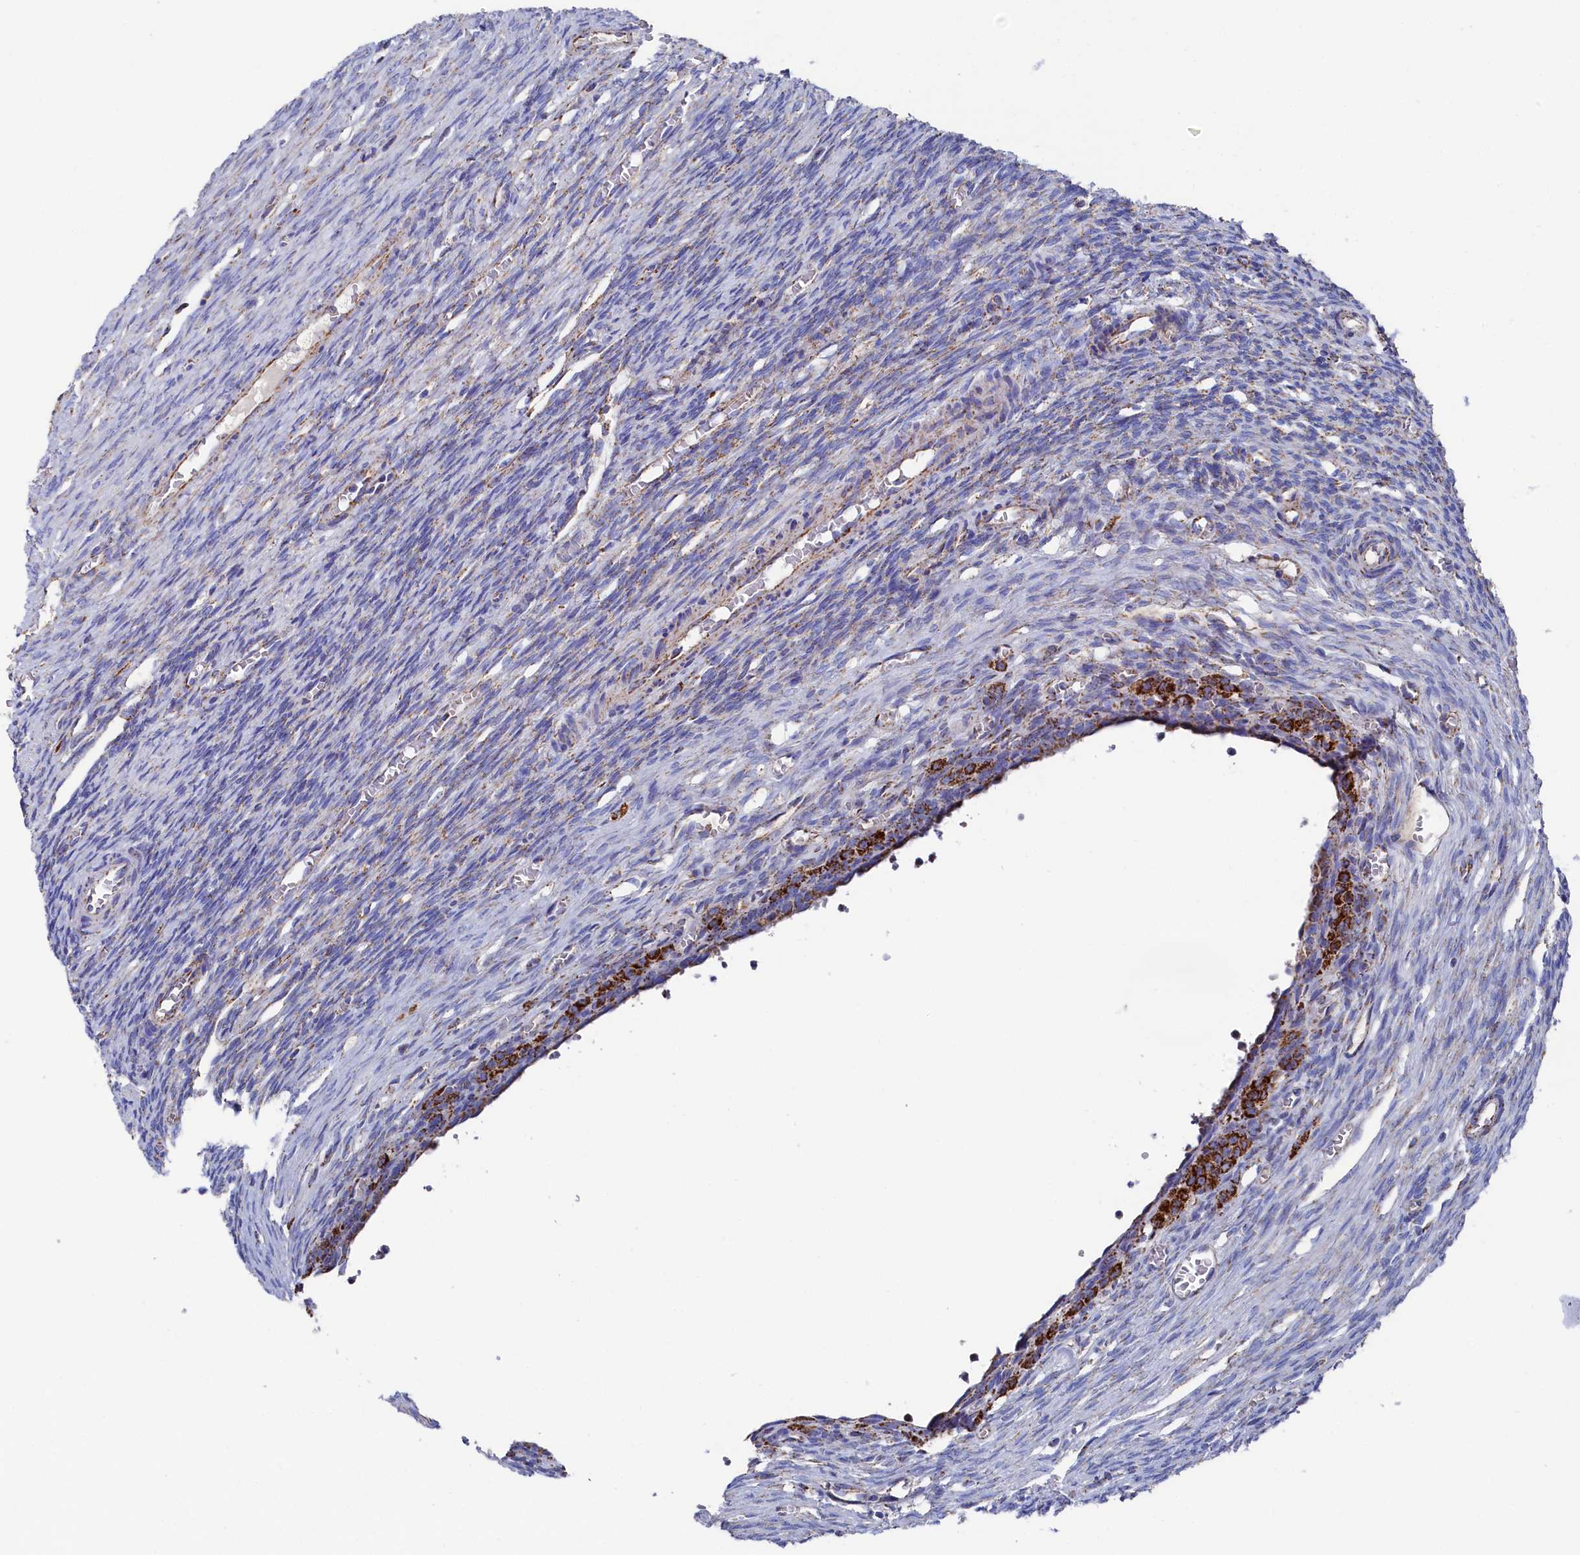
{"staining": {"intensity": "strong", "quantity": ">75%", "location": "cytoplasmic/membranous"}, "tissue": "ovary", "cell_type": "Follicle cells", "image_type": "normal", "snomed": [{"axis": "morphology", "description": "Normal tissue, NOS"}, {"axis": "topography", "description": "Ovary"}], "caption": "An image of ovary stained for a protein demonstrates strong cytoplasmic/membranous brown staining in follicle cells. The protein of interest is shown in brown color, while the nuclei are stained blue.", "gene": "MMAB", "patient": {"sex": "female", "age": 27}}